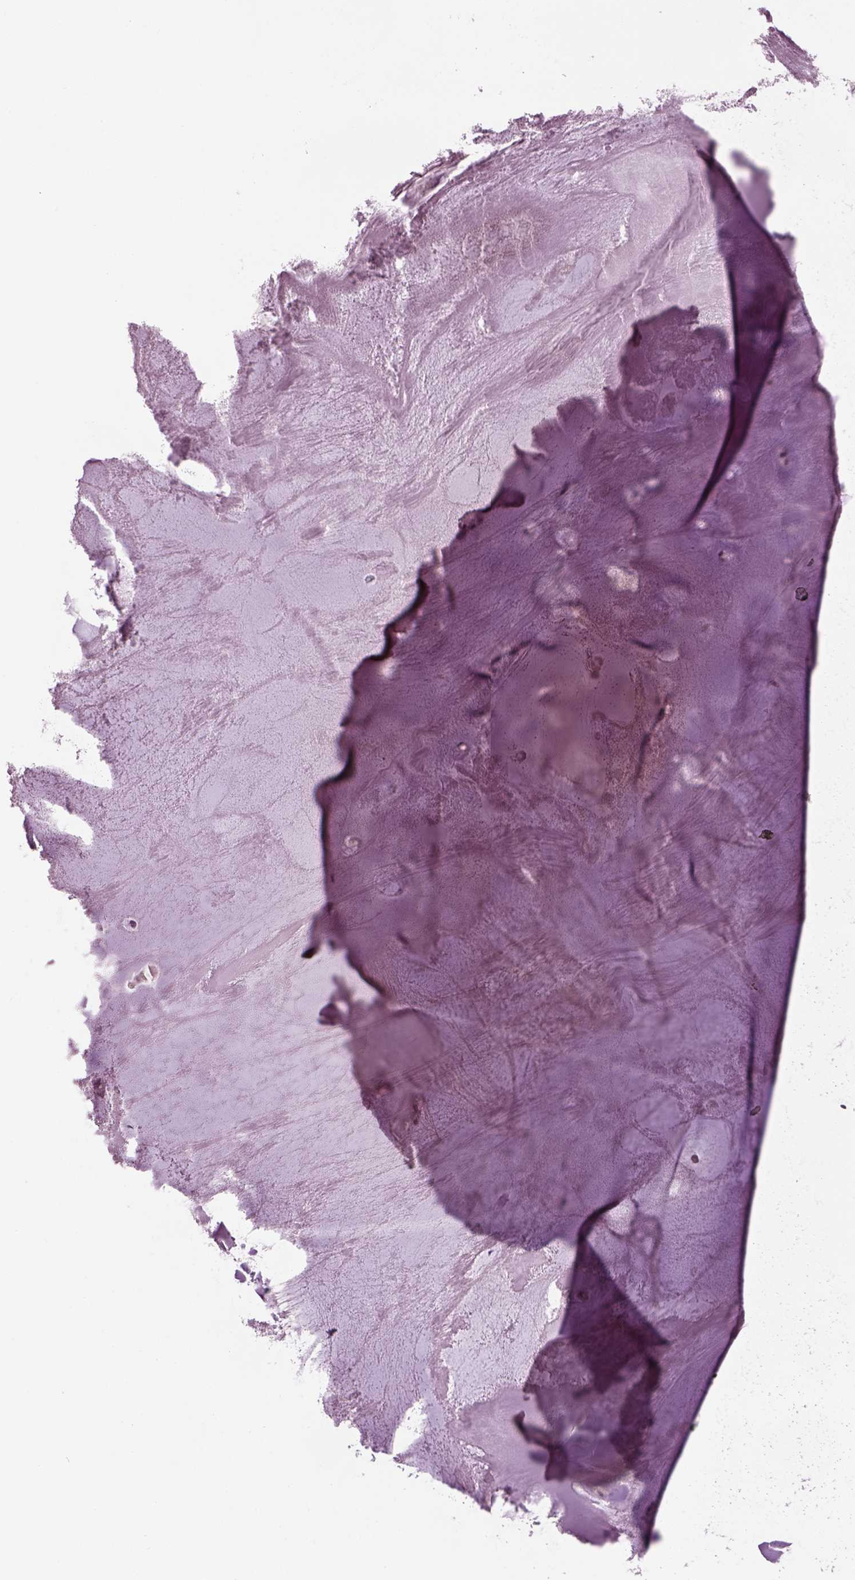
{"staining": {"intensity": "negative", "quantity": "none", "location": "none"}, "tissue": "adipose tissue", "cell_type": "Adipocytes", "image_type": "normal", "snomed": [{"axis": "morphology", "description": "Normal tissue, NOS"}, {"axis": "morphology", "description": "Squamous cell carcinoma, NOS"}, {"axis": "topography", "description": "Cartilage tissue"}, {"axis": "topography", "description": "Lung"}], "caption": "This micrograph is of normal adipose tissue stained with immunohistochemistry (IHC) to label a protein in brown with the nuclei are counter-stained blue. There is no staining in adipocytes. (Stains: DAB (3,3'-diaminobenzidine) immunohistochemistry (IHC) with hematoxylin counter stain, Microscopy: brightfield microscopy at high magnification).", "gene": "CLCN4", "patient": {"sex": "male", "age": 66}}